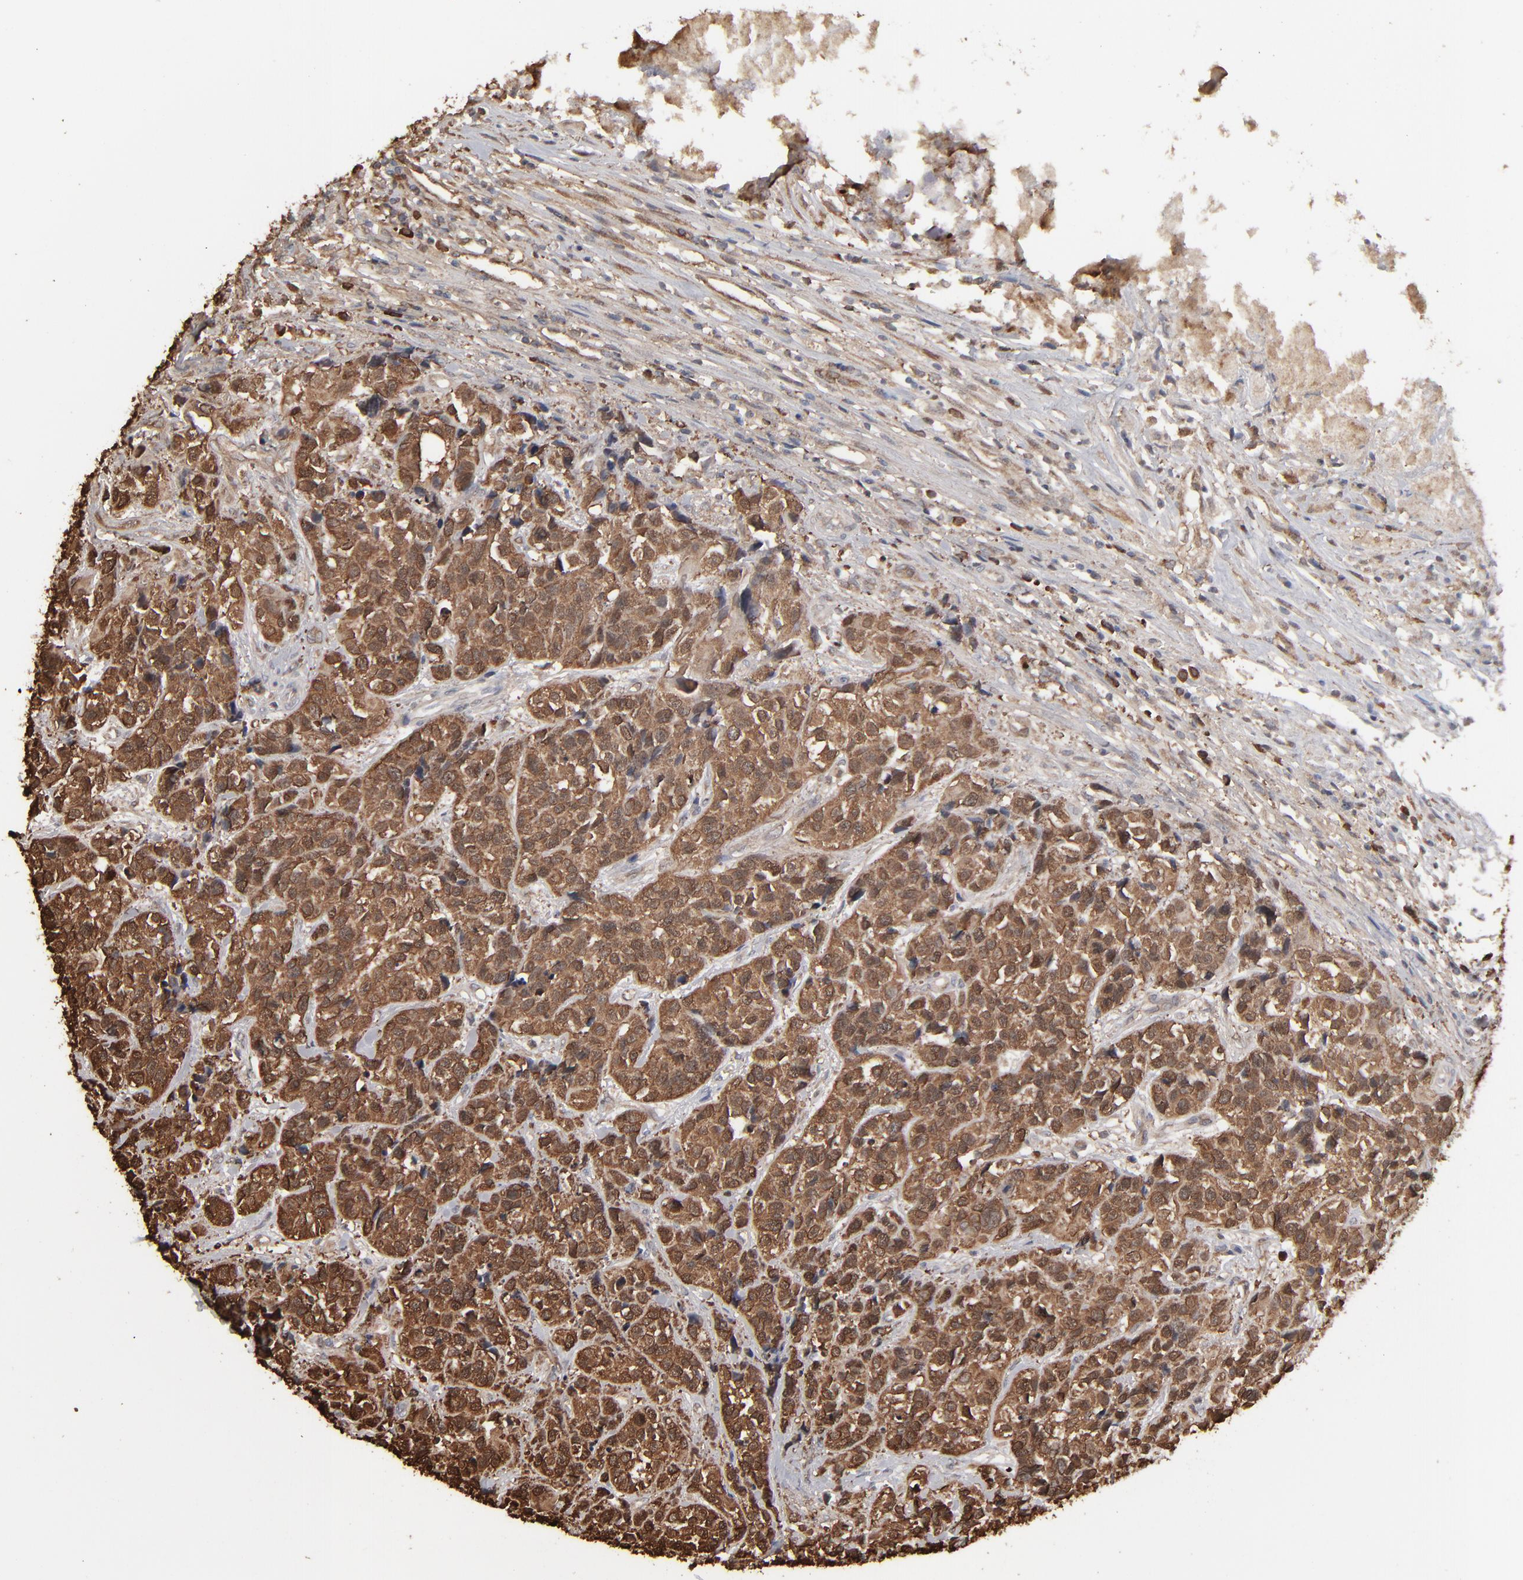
{"staining": {"intensity": "strong", "quantity": ">75%", "location": "cytoplasmic/membranous"}, "tissue": "urothelial cancer", "cell_type": "Tumor cells", "image_type": "cancer", "snomed": [{"axis": "morphology", "description": "Urothelial carcinoma, High grade"}, {"axis": "topography", "description": "Urinary bladder"}], "caption": "Immunohistochemistry photomicrograph of human high-grade urothelial carcinoma stained for a protein (brown), which displays high levels of strong cytoplasmic/membranous expression in approximately >75% of tumor cells.", "gene": "NME1-NME2", "patient": {"sex": "female", "age": 81}}